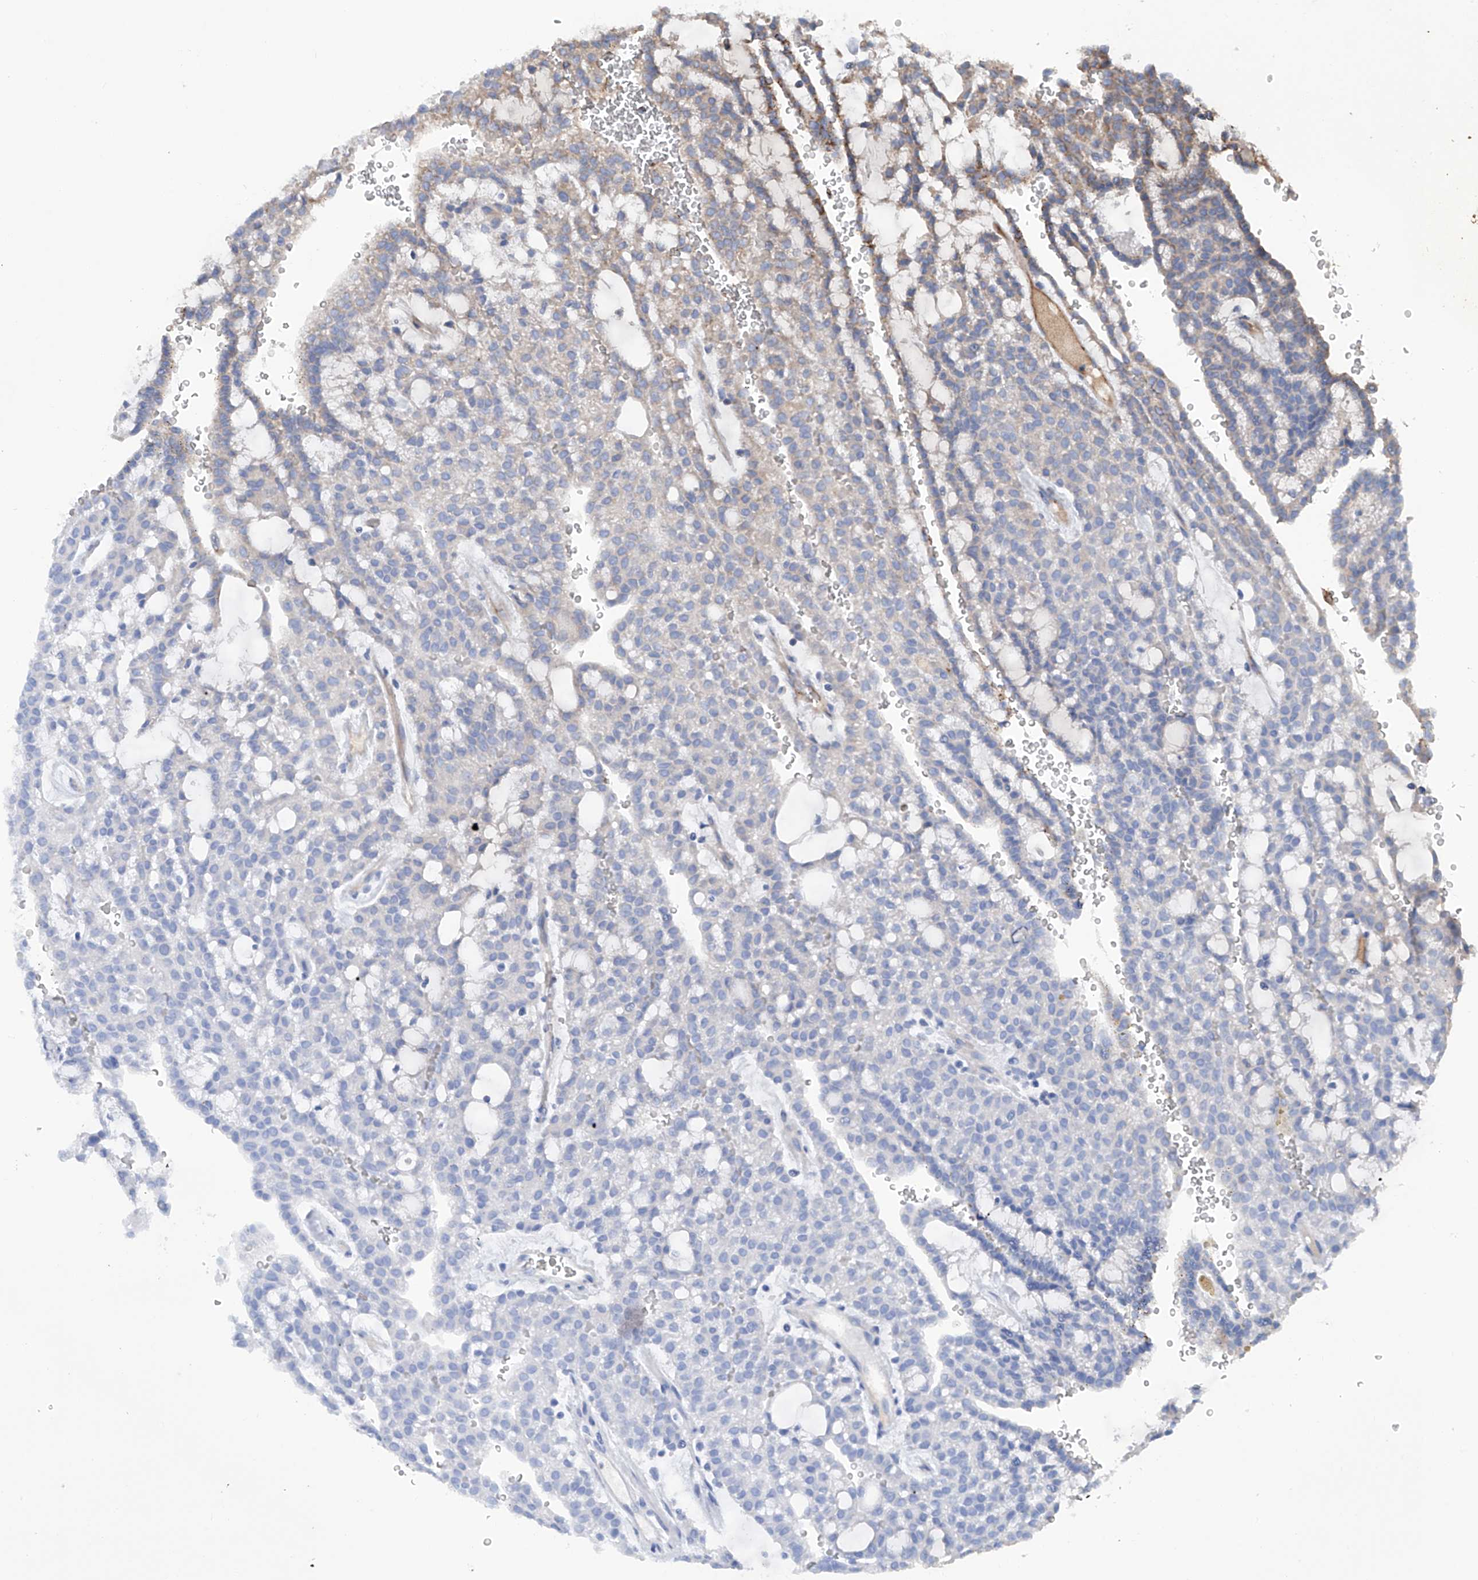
{"staining": {"intensity": "negative", "quantity": "none", "location": "none"}, "tissue": "renal cancer", "cell_type": "Tumor cells", "image_type": "cancer", "snomed": [{"axis": "morphology", "description": "Adenocarcinoma, NOS"}, {"axis": "topography", "description": "Kidney"}], "caption": "The photomicrograph demonstrates no significant expression in tumor cells of renal cancer (adenocarcinoma). (DAB (3,3'-diaminobenzidine) IHC, high magnification).", "gene": "ASCC3", "patient": {"sex": "male", "age": 63}}